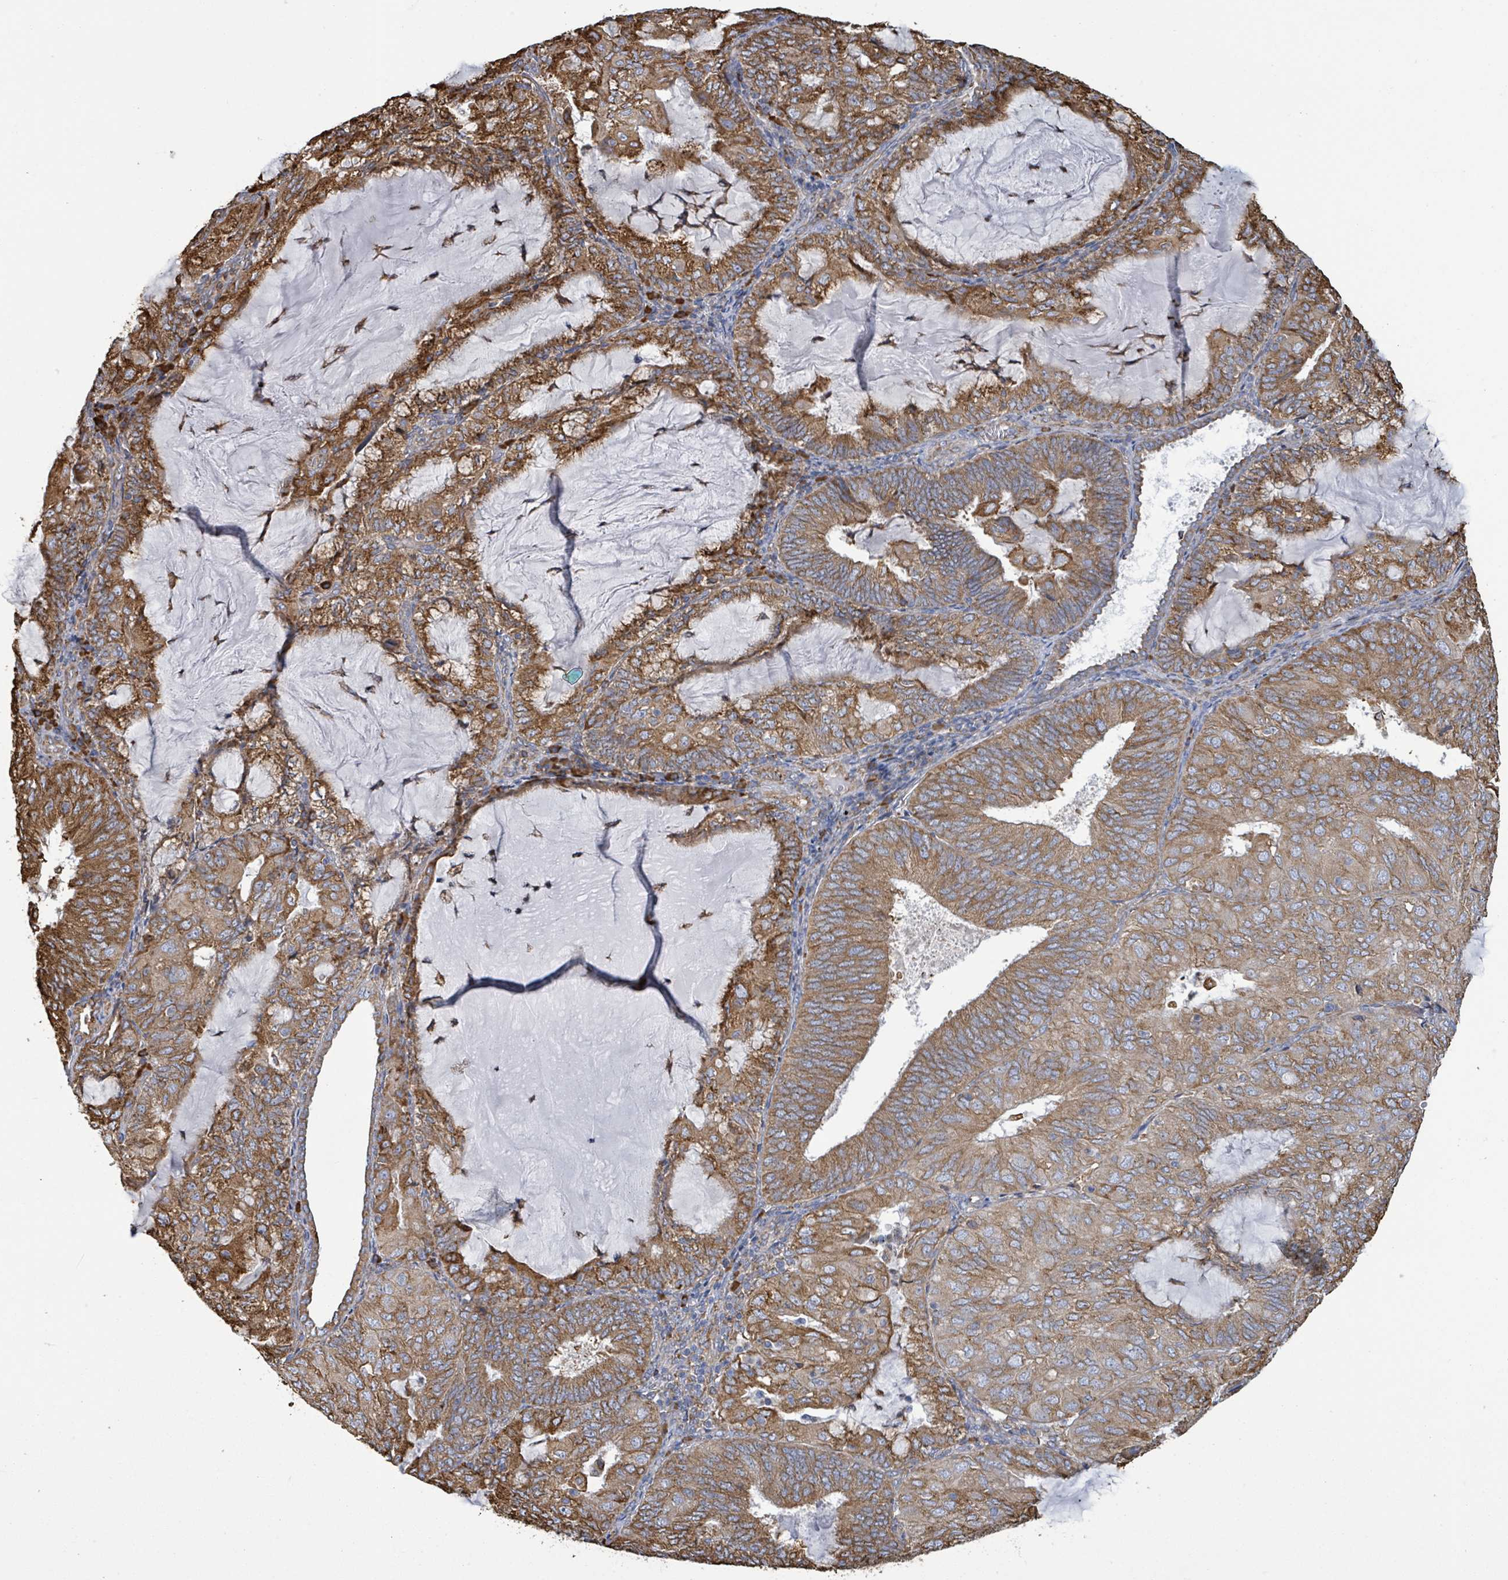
{"staining": {"intensity": "strong", "quantity": ">75%", "location": "cytoplasmic/membranous"}, "tissue": "endometrial cancer", "cell_type": "Tumor cells", "image_type": "cancer", "snomed": [{"axis": "morphology", "description": "Adenocarcinoma, NOS"}, {"axis": "topography", "description": "Endometrium"}], "caption": "Human endometrial cancer stained for a protein (brown) exhibits strong cytoplasmic/membranous positive positivity in about >75% of tumor cells.", "gene": "RFPL4A", "patient": {"sex": "female", "age": 81}}